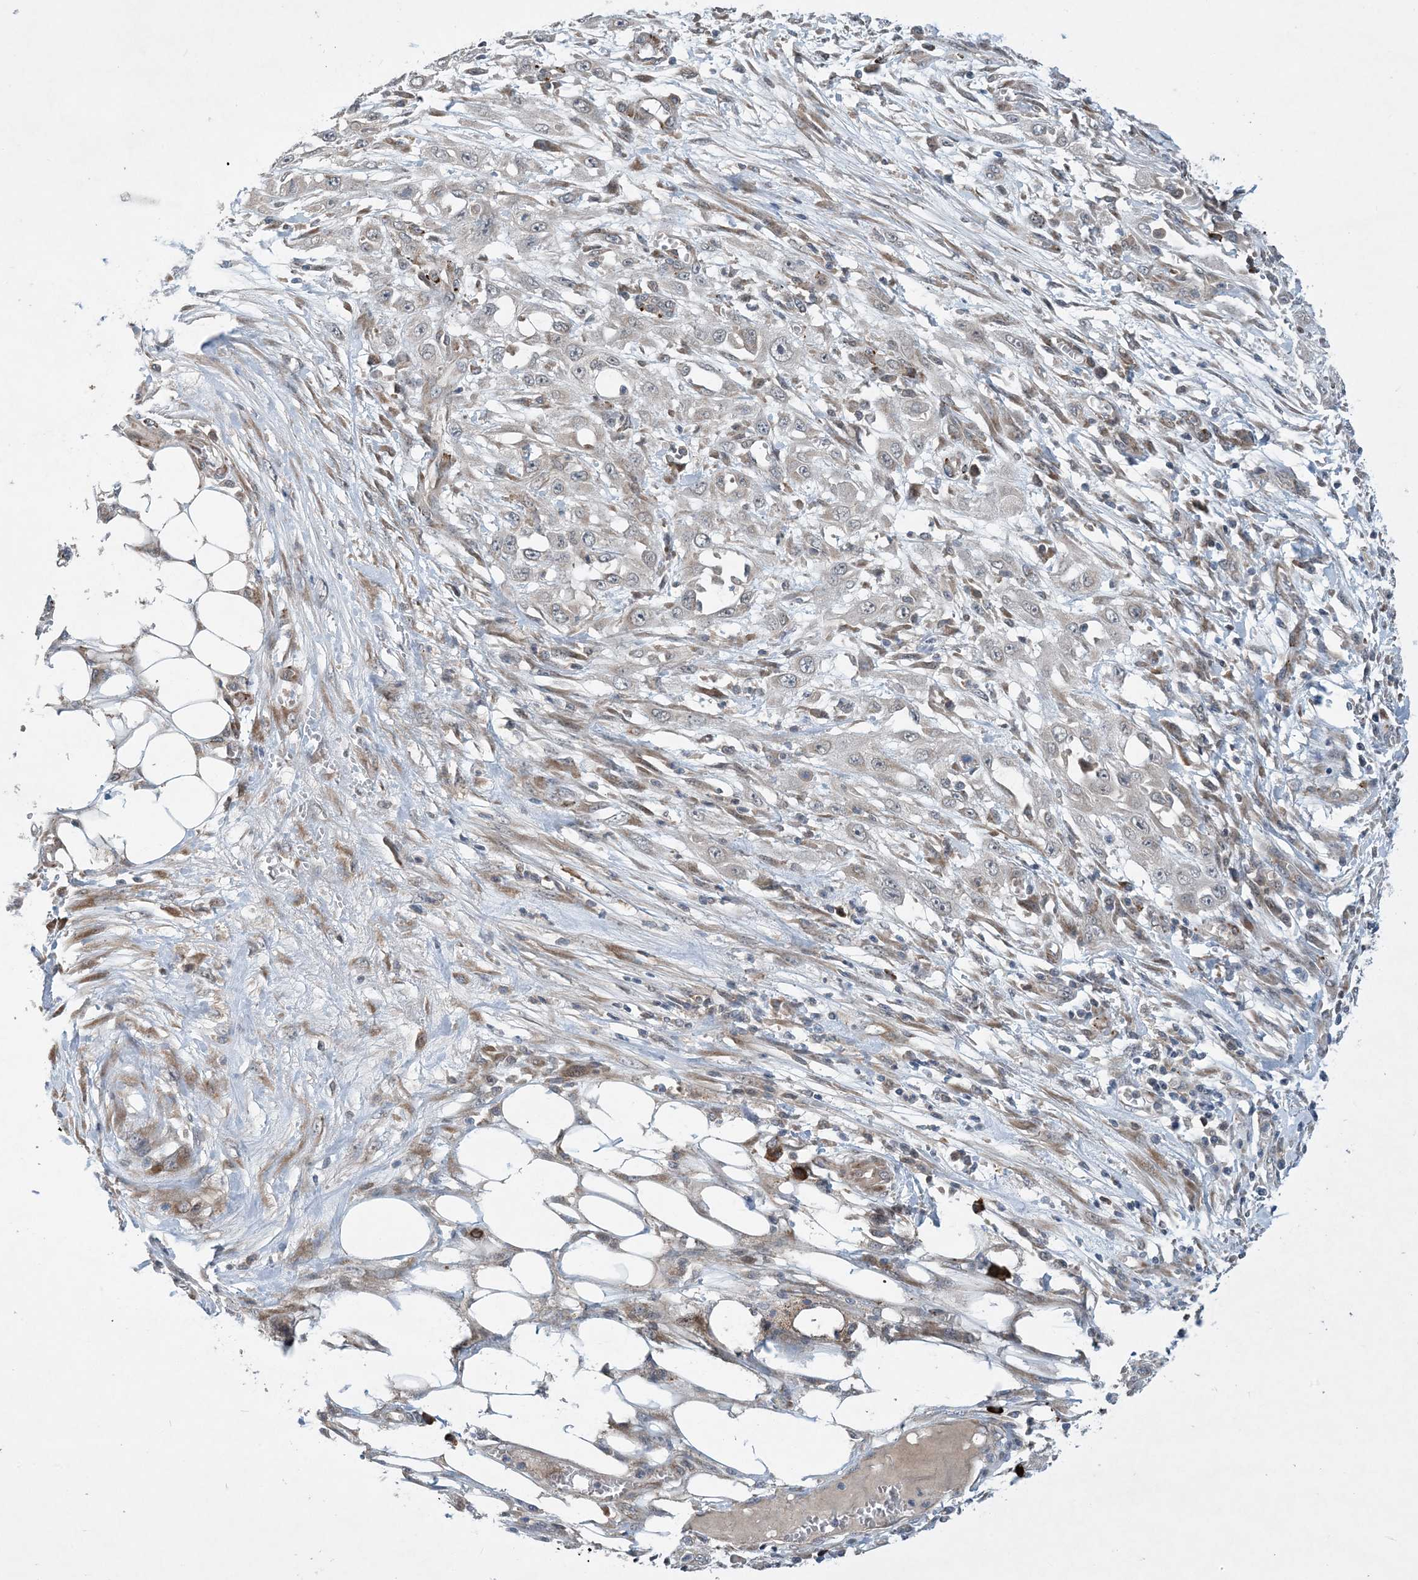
{"staining": {"intensity": "negative", "quantity": "none", "location": "none"}, "tissue": "skin cancer", "cell_type": "Tumor cells", "image_type": "cancer", "snomed": [{"axis": "morphology", "description": "Squamous cell carcinoma, NOS"}, {"axis": "morphology", "description": "Squamous cell carcinoma, metastatic, NOS"}, {"axis": "topography", "description": "Skin"}, {"axis": "topography", "description": "Lymph node"}], "caption": "Protein analysis of skin cancer displays no significant staining in tumor cells.", "gene": "PHOSPHO2", "patient": {"sex": "male", "age": 75}}